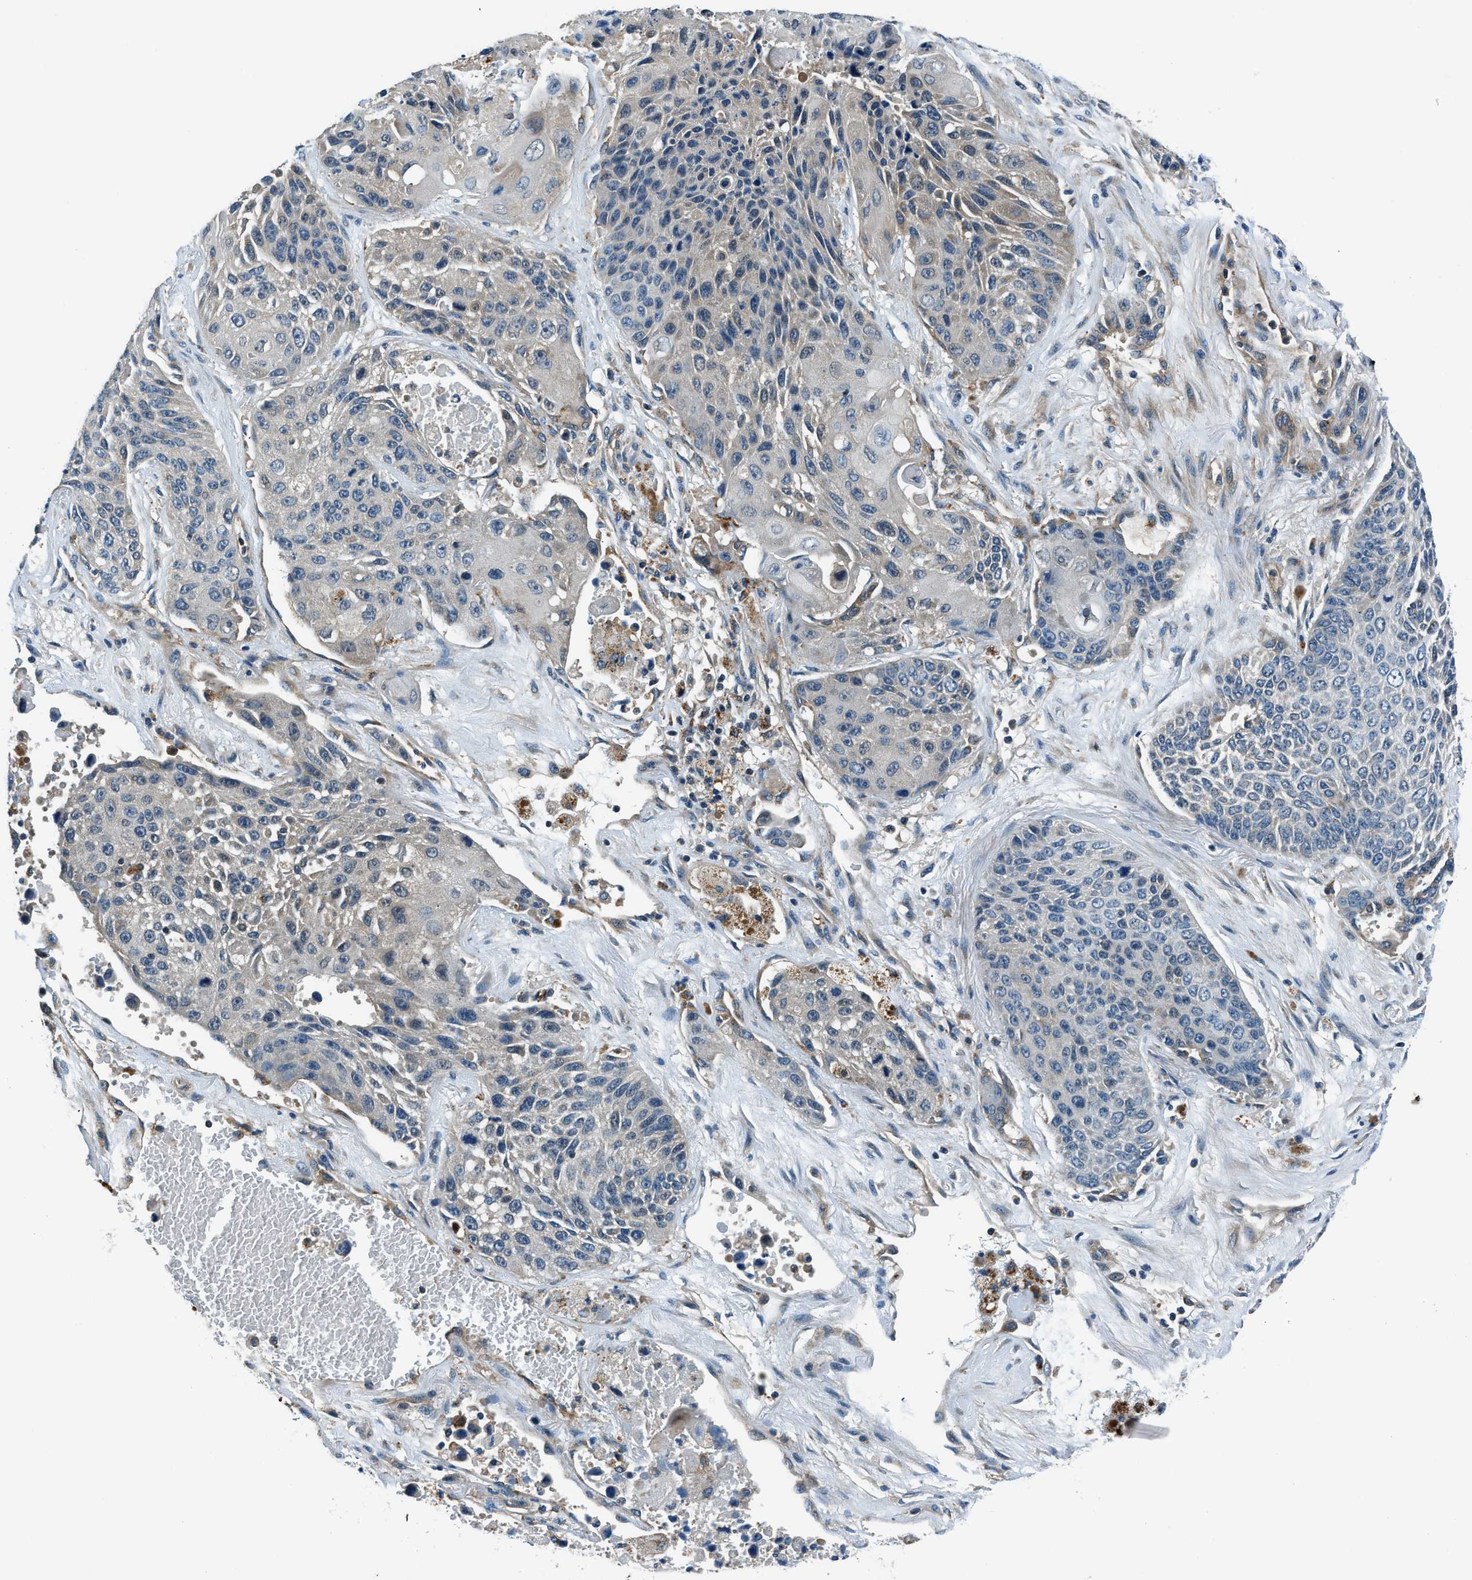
{"staining": {"intensity": "negative", "quantity": "none", "location": "none"}, "tissue": "lung cancer", "cell_type": "Tumor cells", "image_type": "cancer", "snomed": [{"axis": "morphology", "description": "Squamous cell carcinoma, NOS"}, {"axis": "topography", "description": "Lung"}], "caption": "Lung cancer stained for a protein using immunohistochemistry (IHC) shows no staining tumor cells.", "gene": "SLC19A2", "patient": {"sex": "male", "age": 61}}